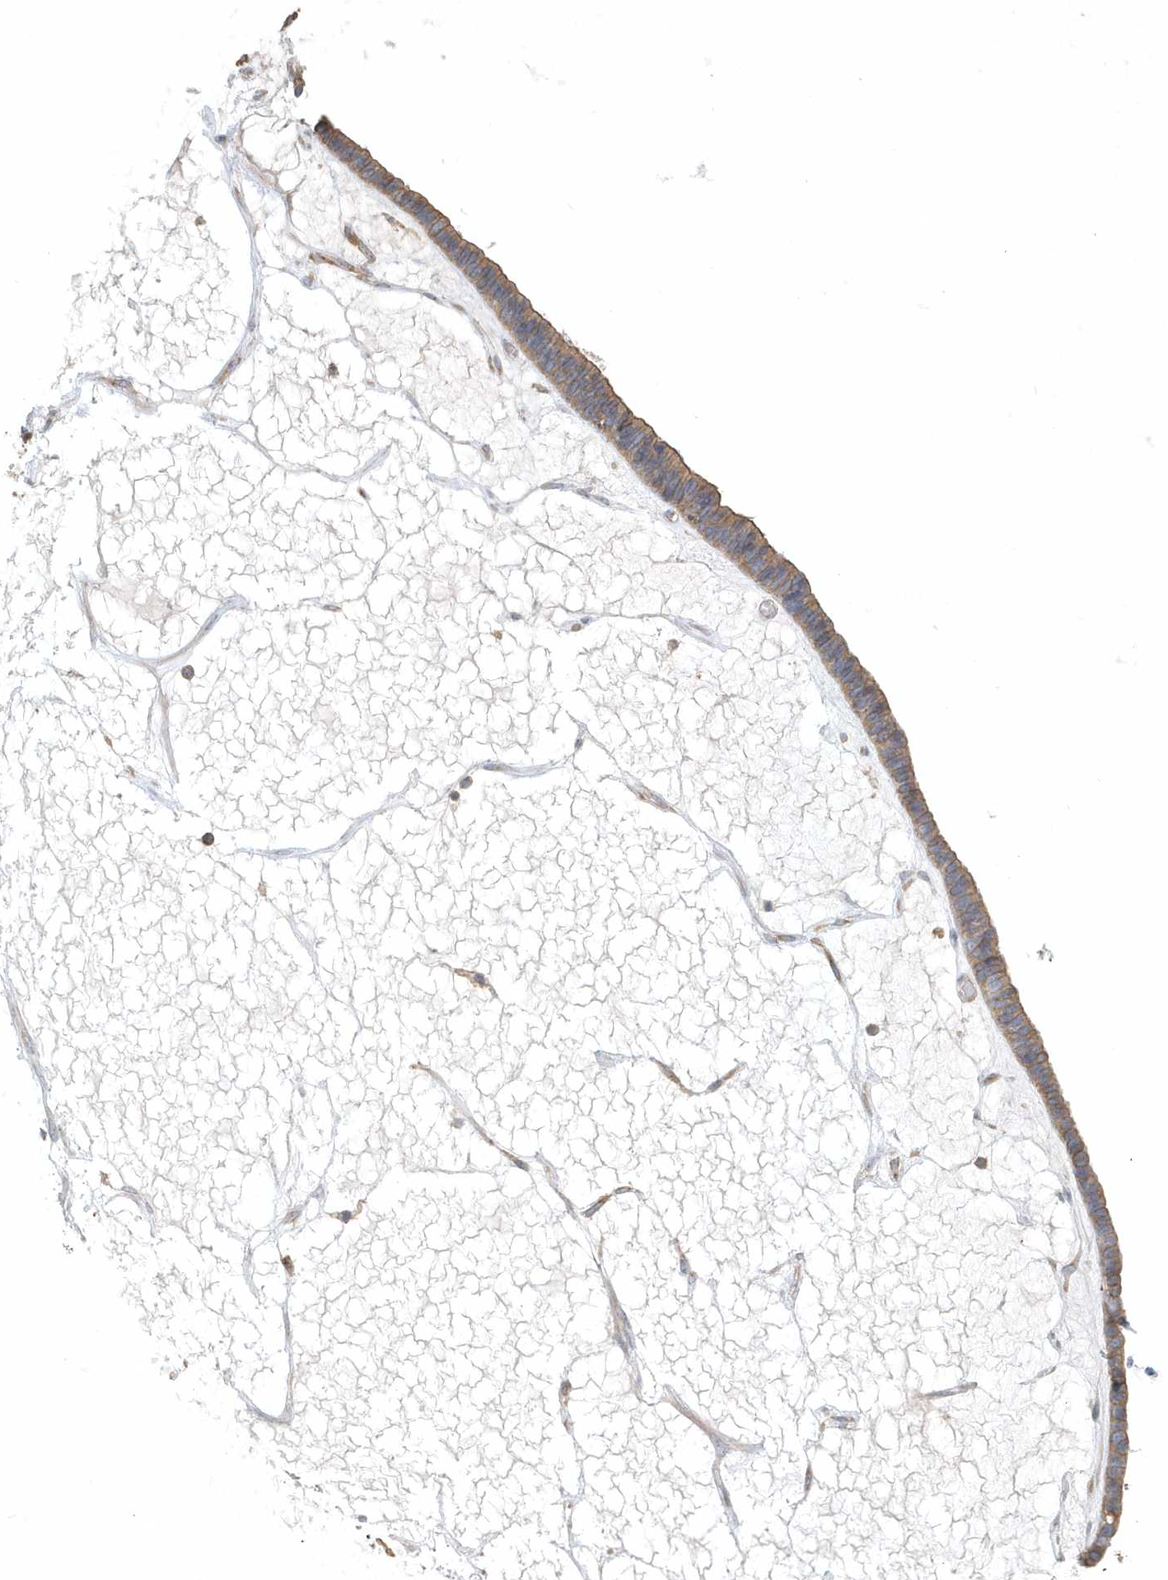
{"staining": {"intensity": "moderate", "quantity": ">75%", "location": "cytoplasmic/membranous"}, "tissue": "ovarian cancer", "cell_type": "Tumor cells", "image_type": "cancer", "snomed": [{"axis": "morphology", "description": "Cystadenocarcinoma, serous, NOS"}, {"axis": "topography", "description": "Ovary"}], "caption": "The photomicrograph reveals staining of ovarian cancer, revealing moderate cytoplasmic/membranous protein expression (brown color) within tumor cells. The staining is performed using DAB (3,3'-diaminobenzidine) brown chromogen to label protein expression. The nuclei are counter-stained blue using hematoxylin.", "gene": "MMRN1", "patient": {"sex": "female", "age": 56}}